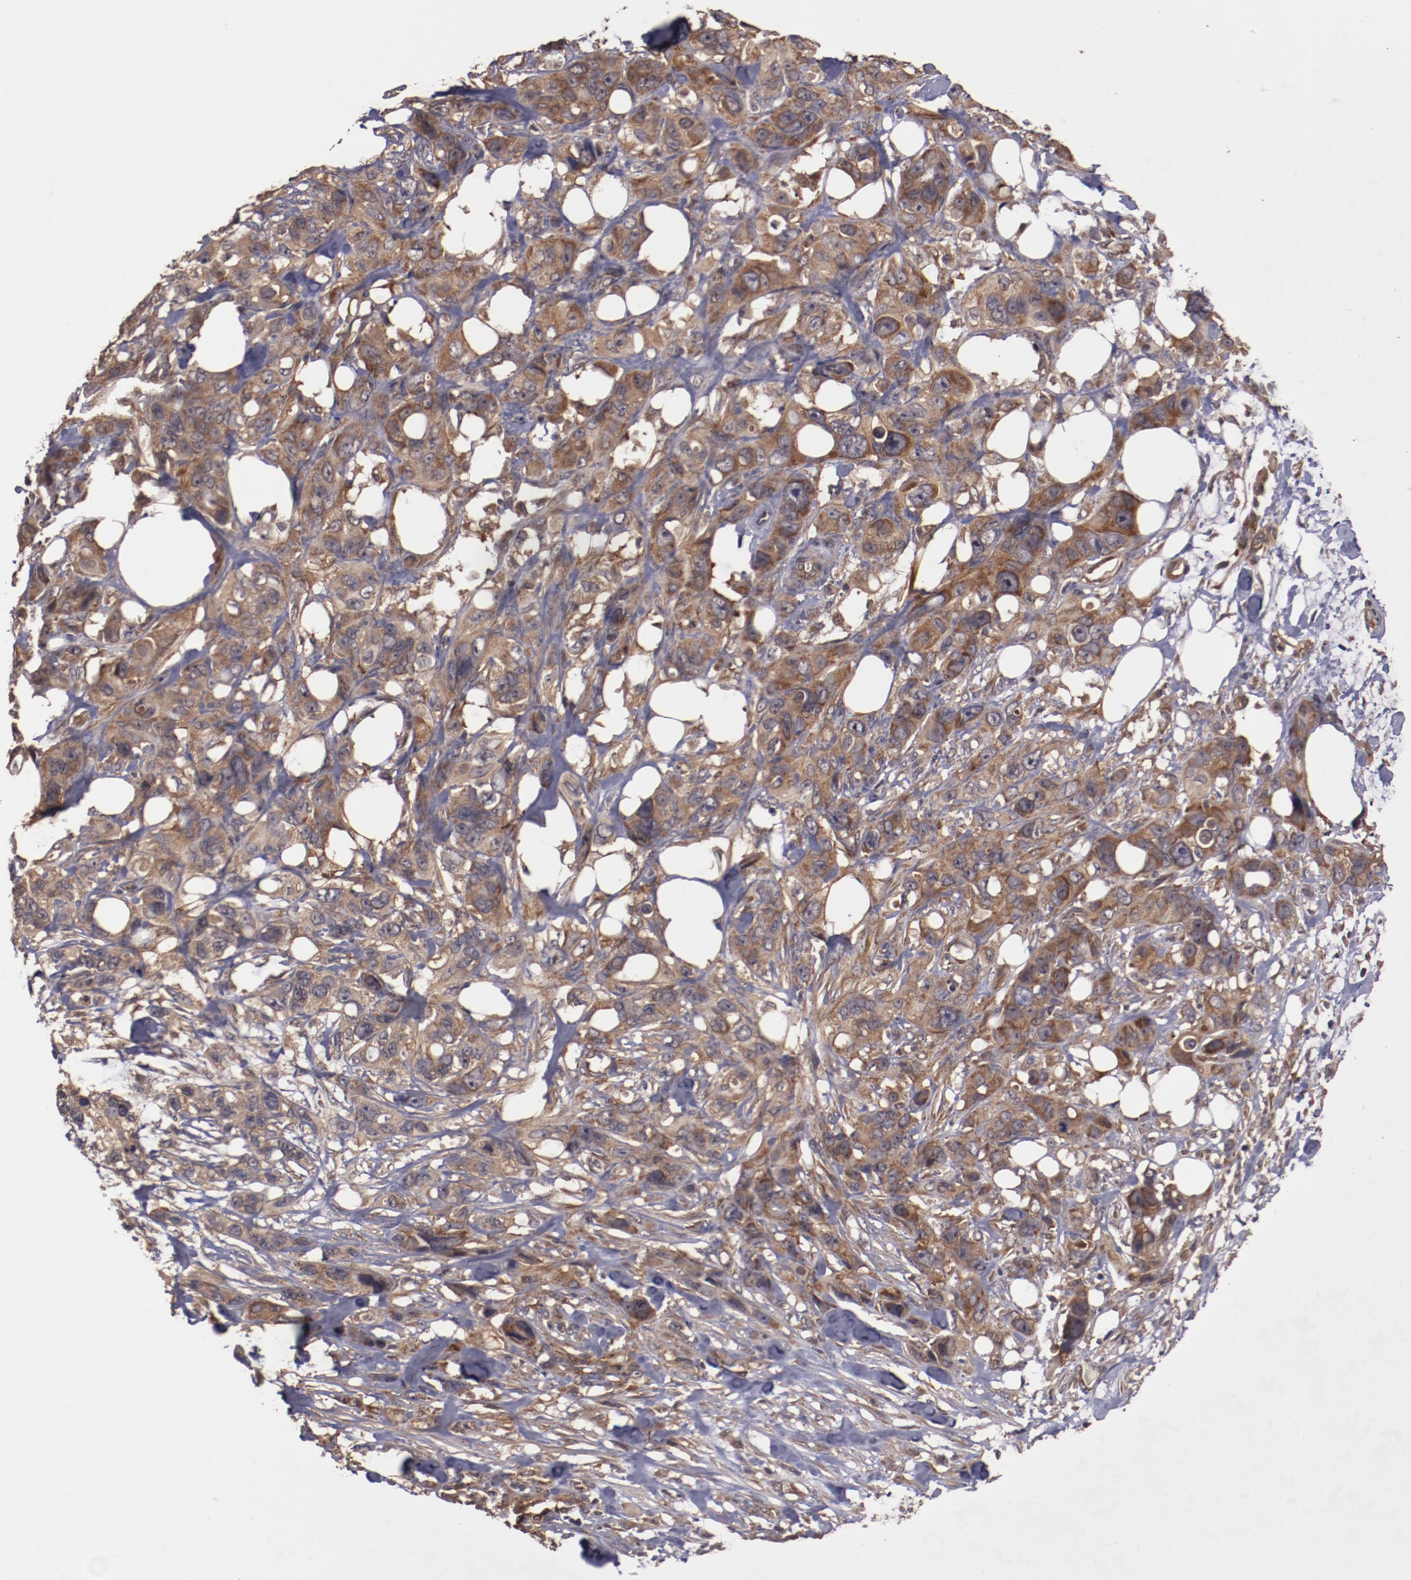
{"staining": {"intensity": "strong", "quantity": ">75%", "location": "cytoplasmic/membranous"}, "tissue": "stomach cancer", "cell_type": "Tumor cells", "image_type": "cancer", "snomed": [{"axis": "morphology", "description": "Adenocarcinoma, NOS"}, {"axis": "topography", "description": "Stomach, upper"}], "caption": "This histopathology image reveals immunohistochemistry staining of stomach adenocarcinoma, with high strong cytoplasmic/membranous positivity in approximately >75% of tumor cells.", "gene": "TXNDC16", "patient": {"sex": "male", "age": 47}}